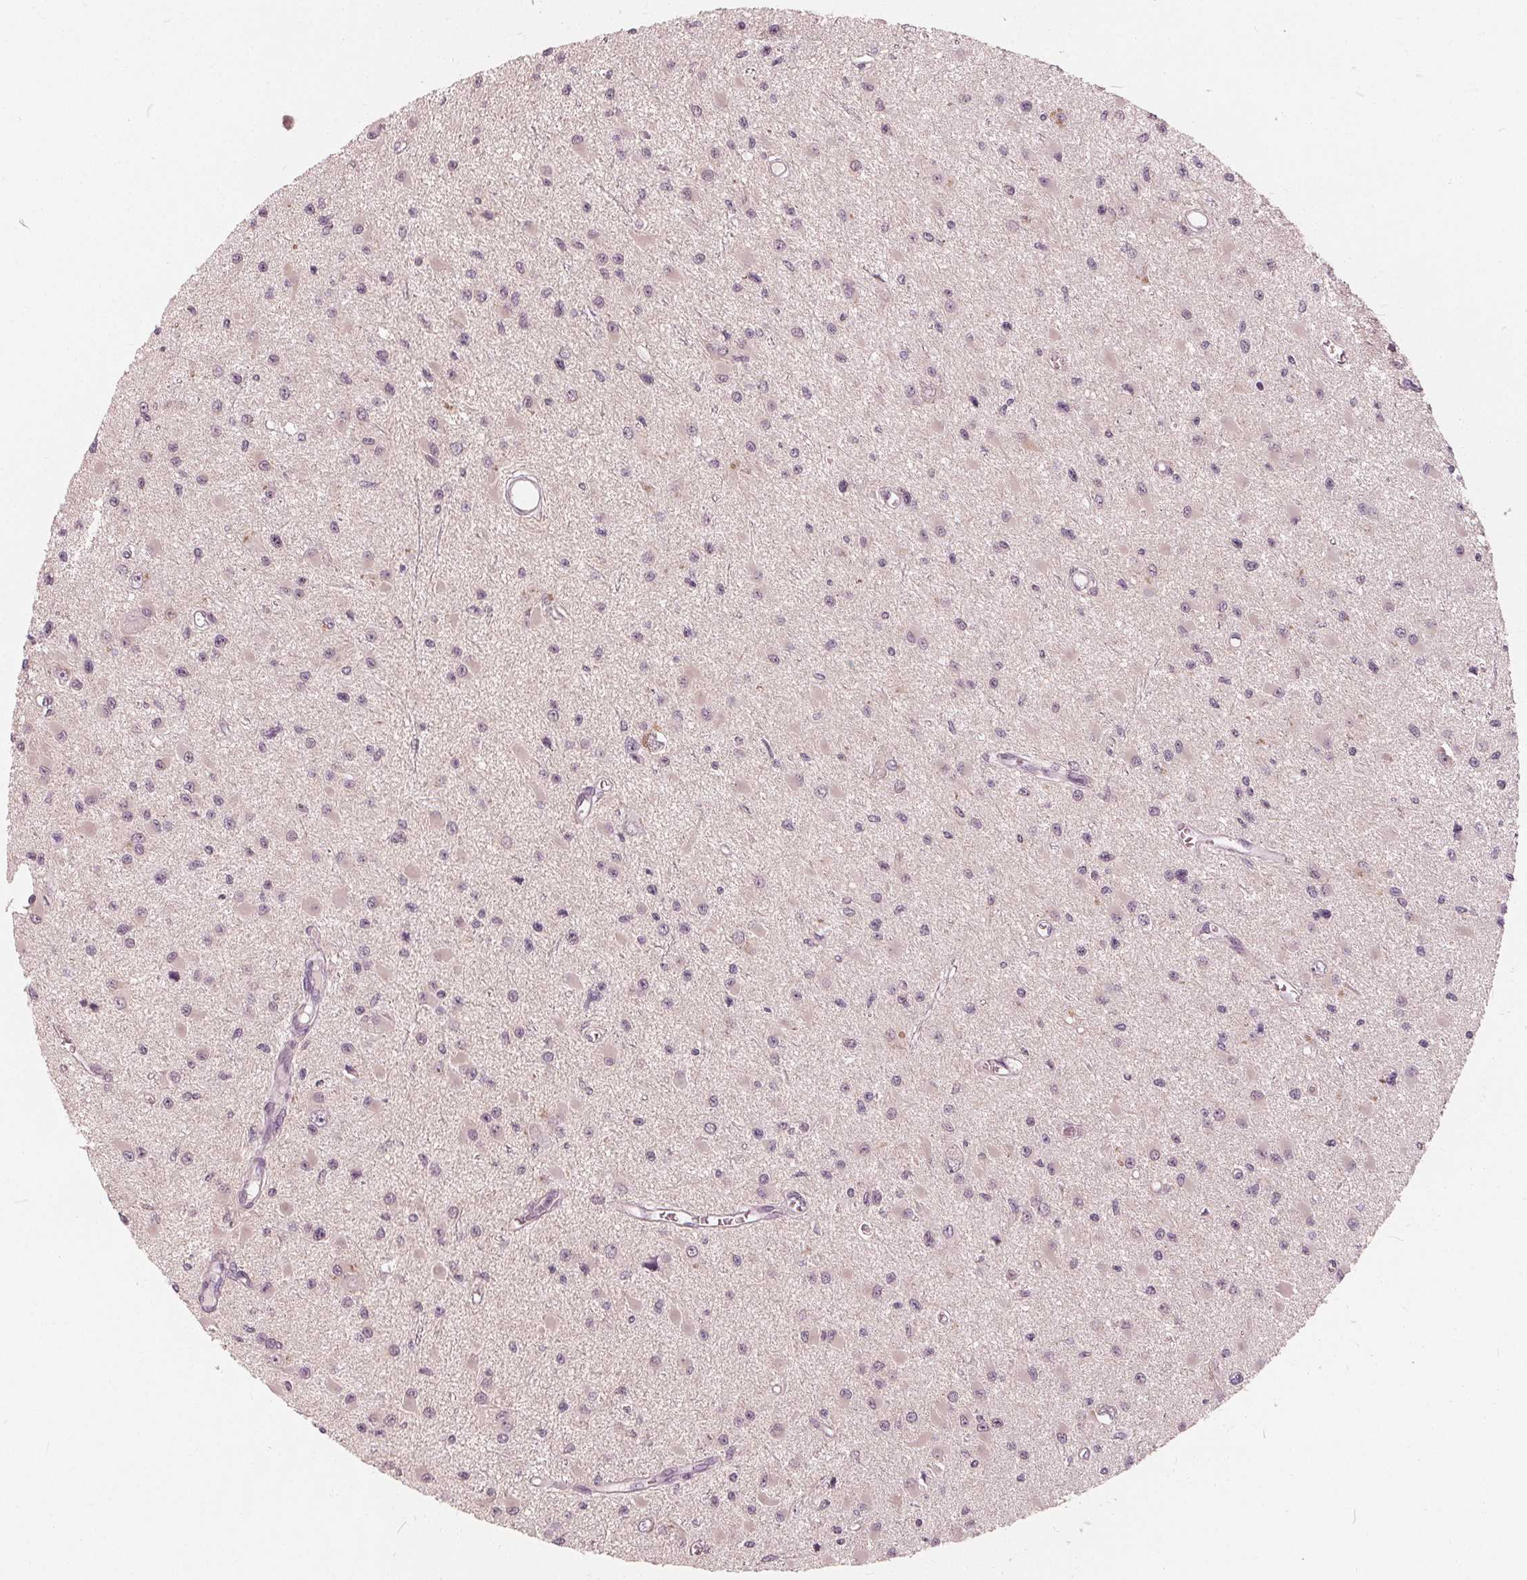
{"staining": {"intensity": "negative", "quantity": "none", "location": "none"}, "tissue": "glioma", "cell_type": "Tumor cells", "image_type": "cancer", "snomed": [{"axis": "morphology", "description": "Glioma, malignant, High grade"}, {"axis": "topography", "description": "Brain"}], "caption": "An immunohistochemistry (IHC) histopathology image of malignant high-grade glioma is shown. There is no staining in tumor cells of malignant high-grade glioma.", "gene": "SAT2", "patient": {"sex": "male", "age": 54}}